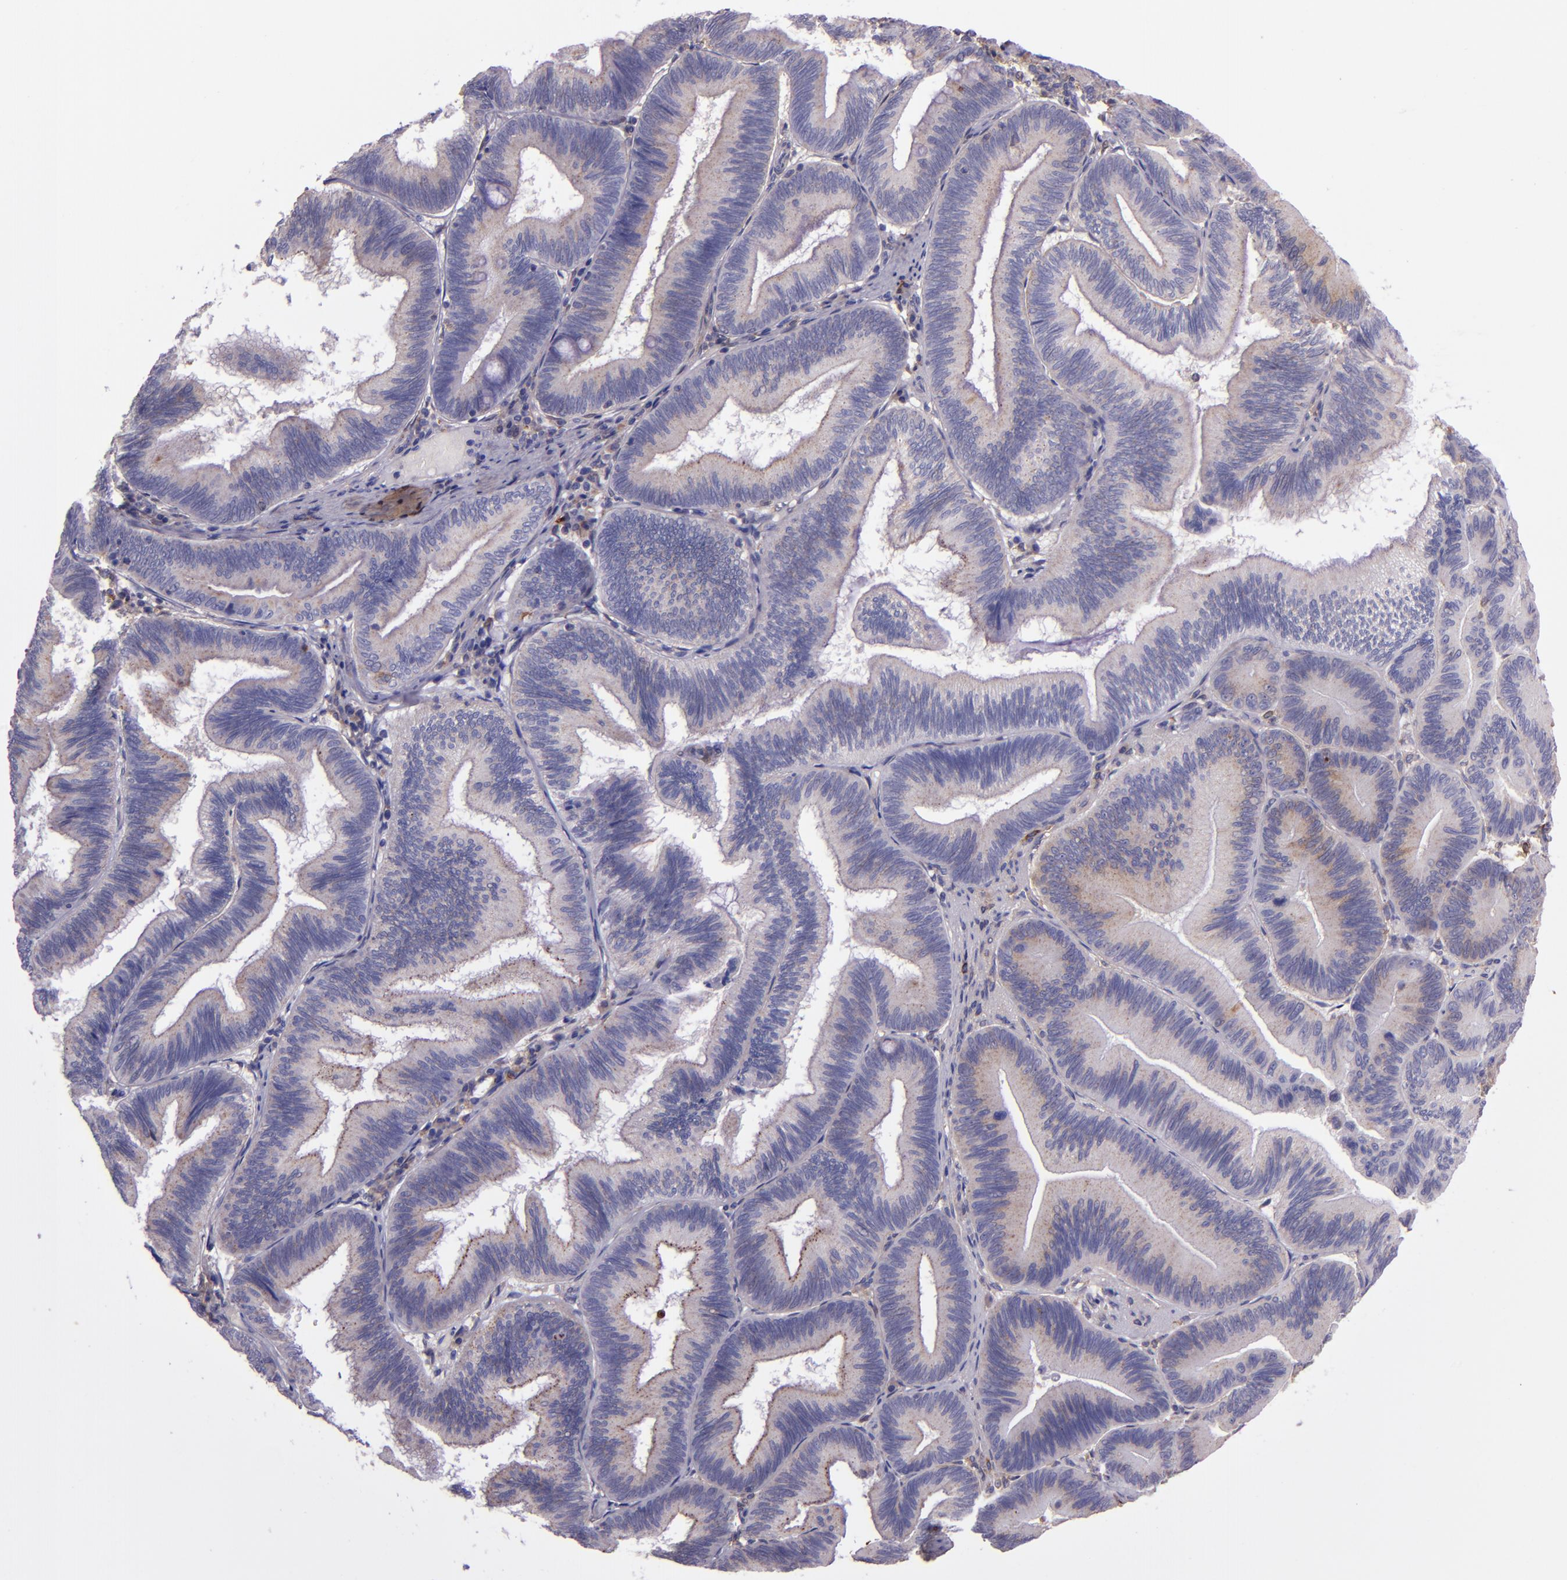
{"staining": {"intensity": "weak", "quantity": ">75%", "location": "cytoplasmic/membranous"}, "tissue": "pancreatic cancer", "cell_type": "Tumor cells", "image_type": "cancer", "snomed": [{"axis": "morphology", "description": "Adenocarcinoma, NOS"}, {"axis": "topography", "description": "Pancreas"}], "caption": "DAB (3,3'-diaminobenzidine) immunohistochemical staining of human pancreatic adenocarcinoma exhibits weak cytoplasmic/membranous protein expression in about >75% of tumor cells.", "gene": "WASHC1", "patient": {"sex": "male", "age": 82}}